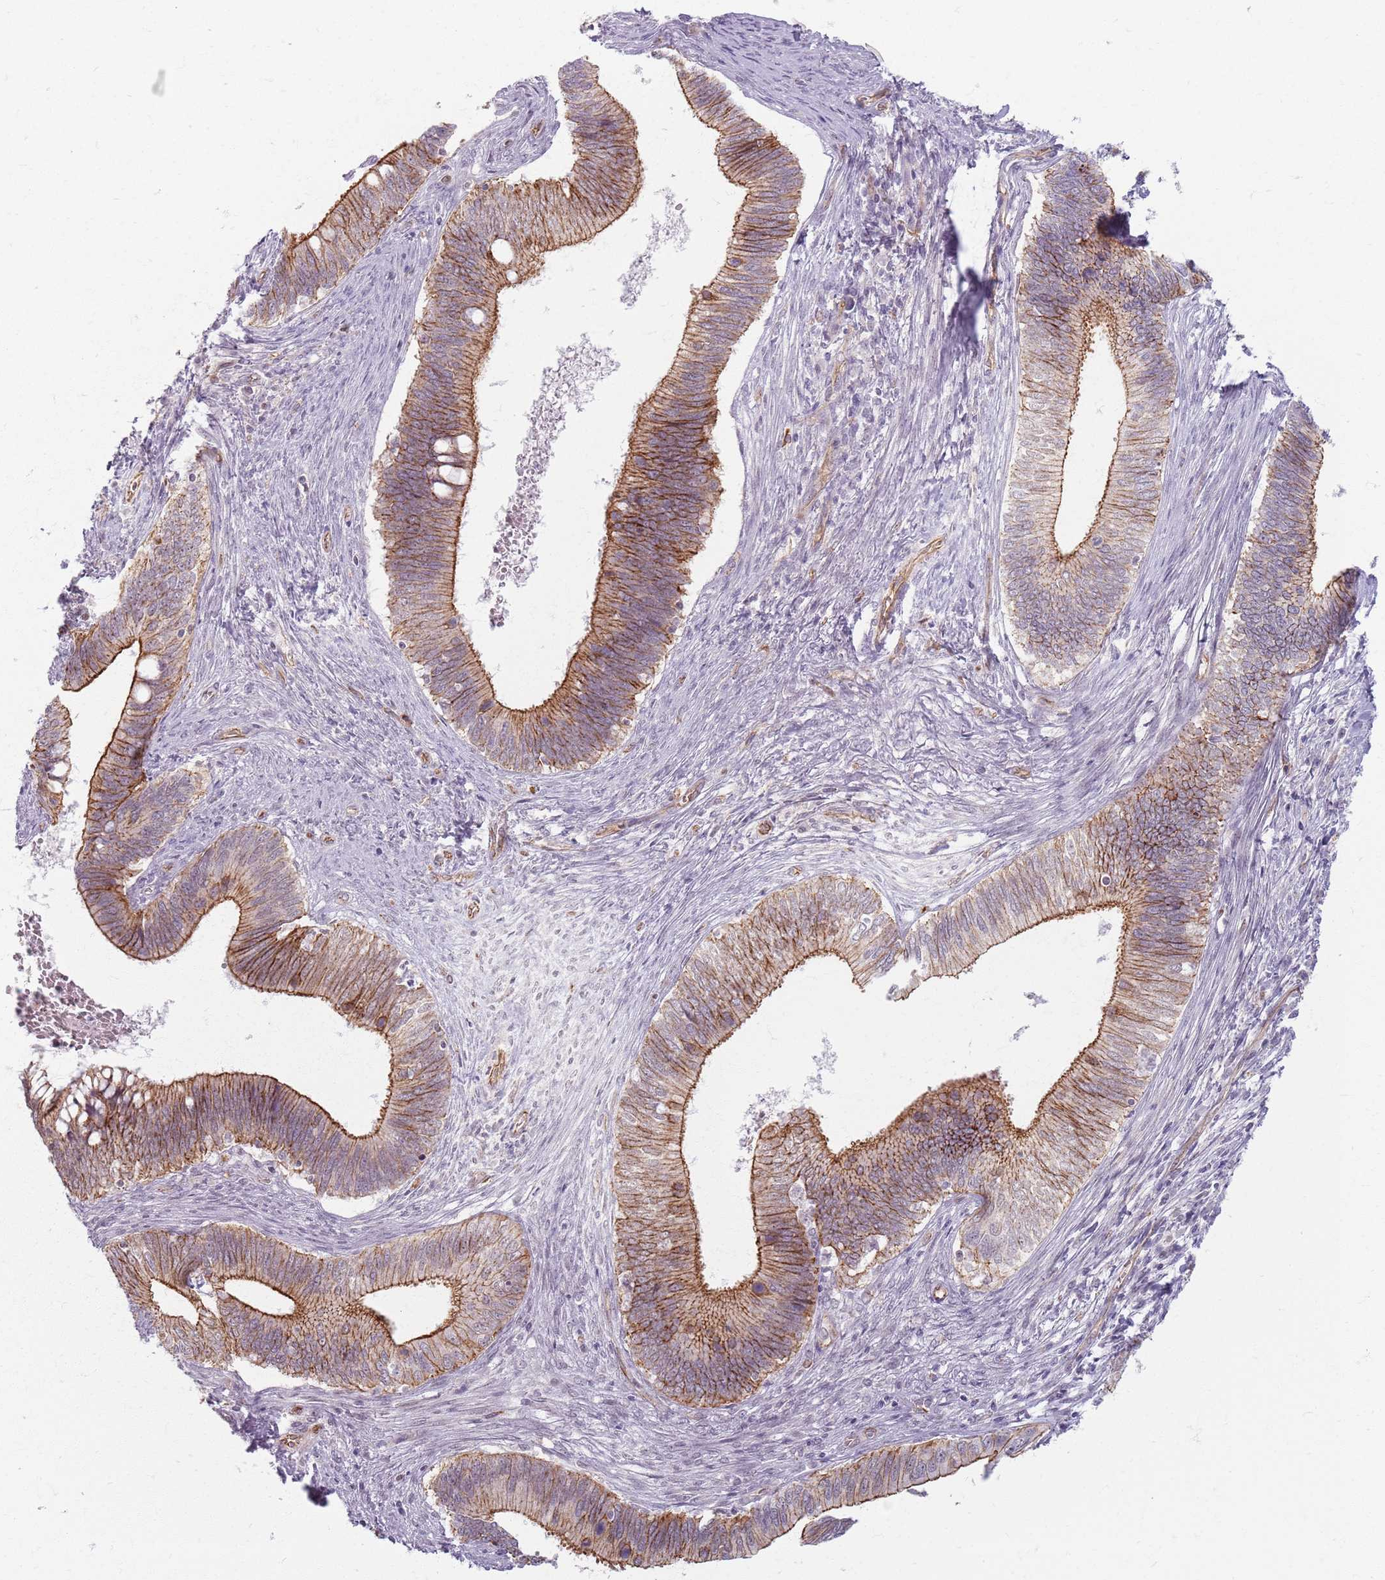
{"staining": {"intensity": "strong", "quantity": "25%-75%", "location": "cytoplasmic/membranous"}, "tissue": "cervical cancer", "cell_type": "Tumor cells", "image_type": "cancer", "snomed": [{"axis": "morphology", "description": "Adenocarcinoma, NOS"}, {"axis": "topography", "description": "Cervix"}], "caption": "Cervical adenocarcinoma was stained to show a protein in brown. There is high levels of strong cytoplasmic/membranous positivity in about 25%-75% of tumor cells.", "gene": "KCNA5", "patient": {"sex": "female", "age": 42}}